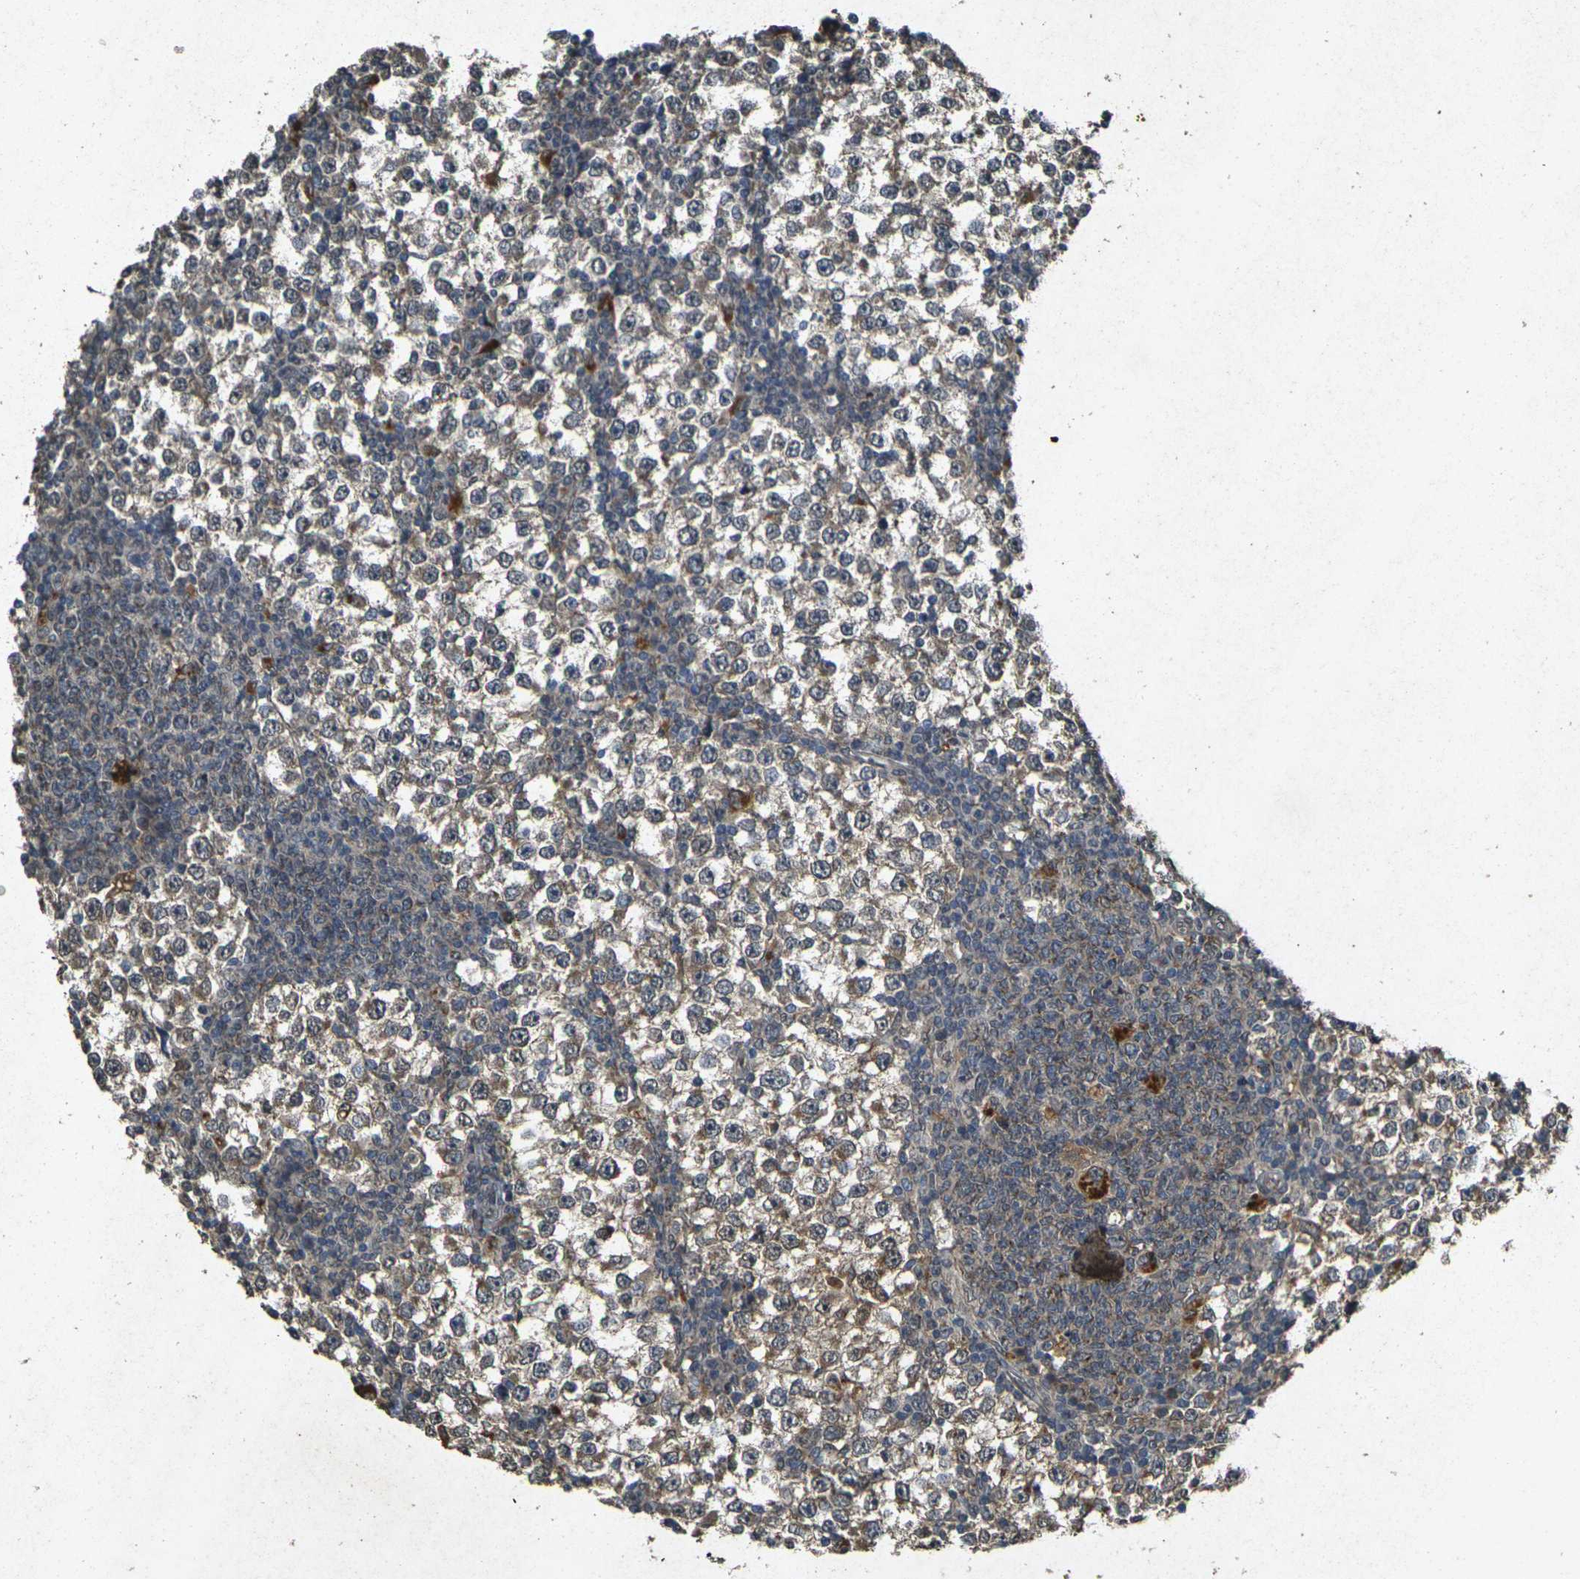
{"staining": {"intensity": "moderate", "quantity": ">75%", "location": "cytoplasmic/membranous"}, "tissue": "testis cancer", "cell_type": "Tumor cells", "image_type": "cancer", "snomed": [{"axis": "morphology", "description": "Seminoma, NOS"}, {"axis": "topography", "description": "Testis"}], "caption": "The micrograph shows immunohistochemical staining of testis seminoma. There is moderate cytoplasmic/membranous positivity is identified in approximately >75% of tumor cells. Using DAB (brown) and hematoxylin (blue) stains, captured at high magnification using brightfield microscopy.", "gene": "RGMA", "patient": {"sex": "male", "age": 65}}